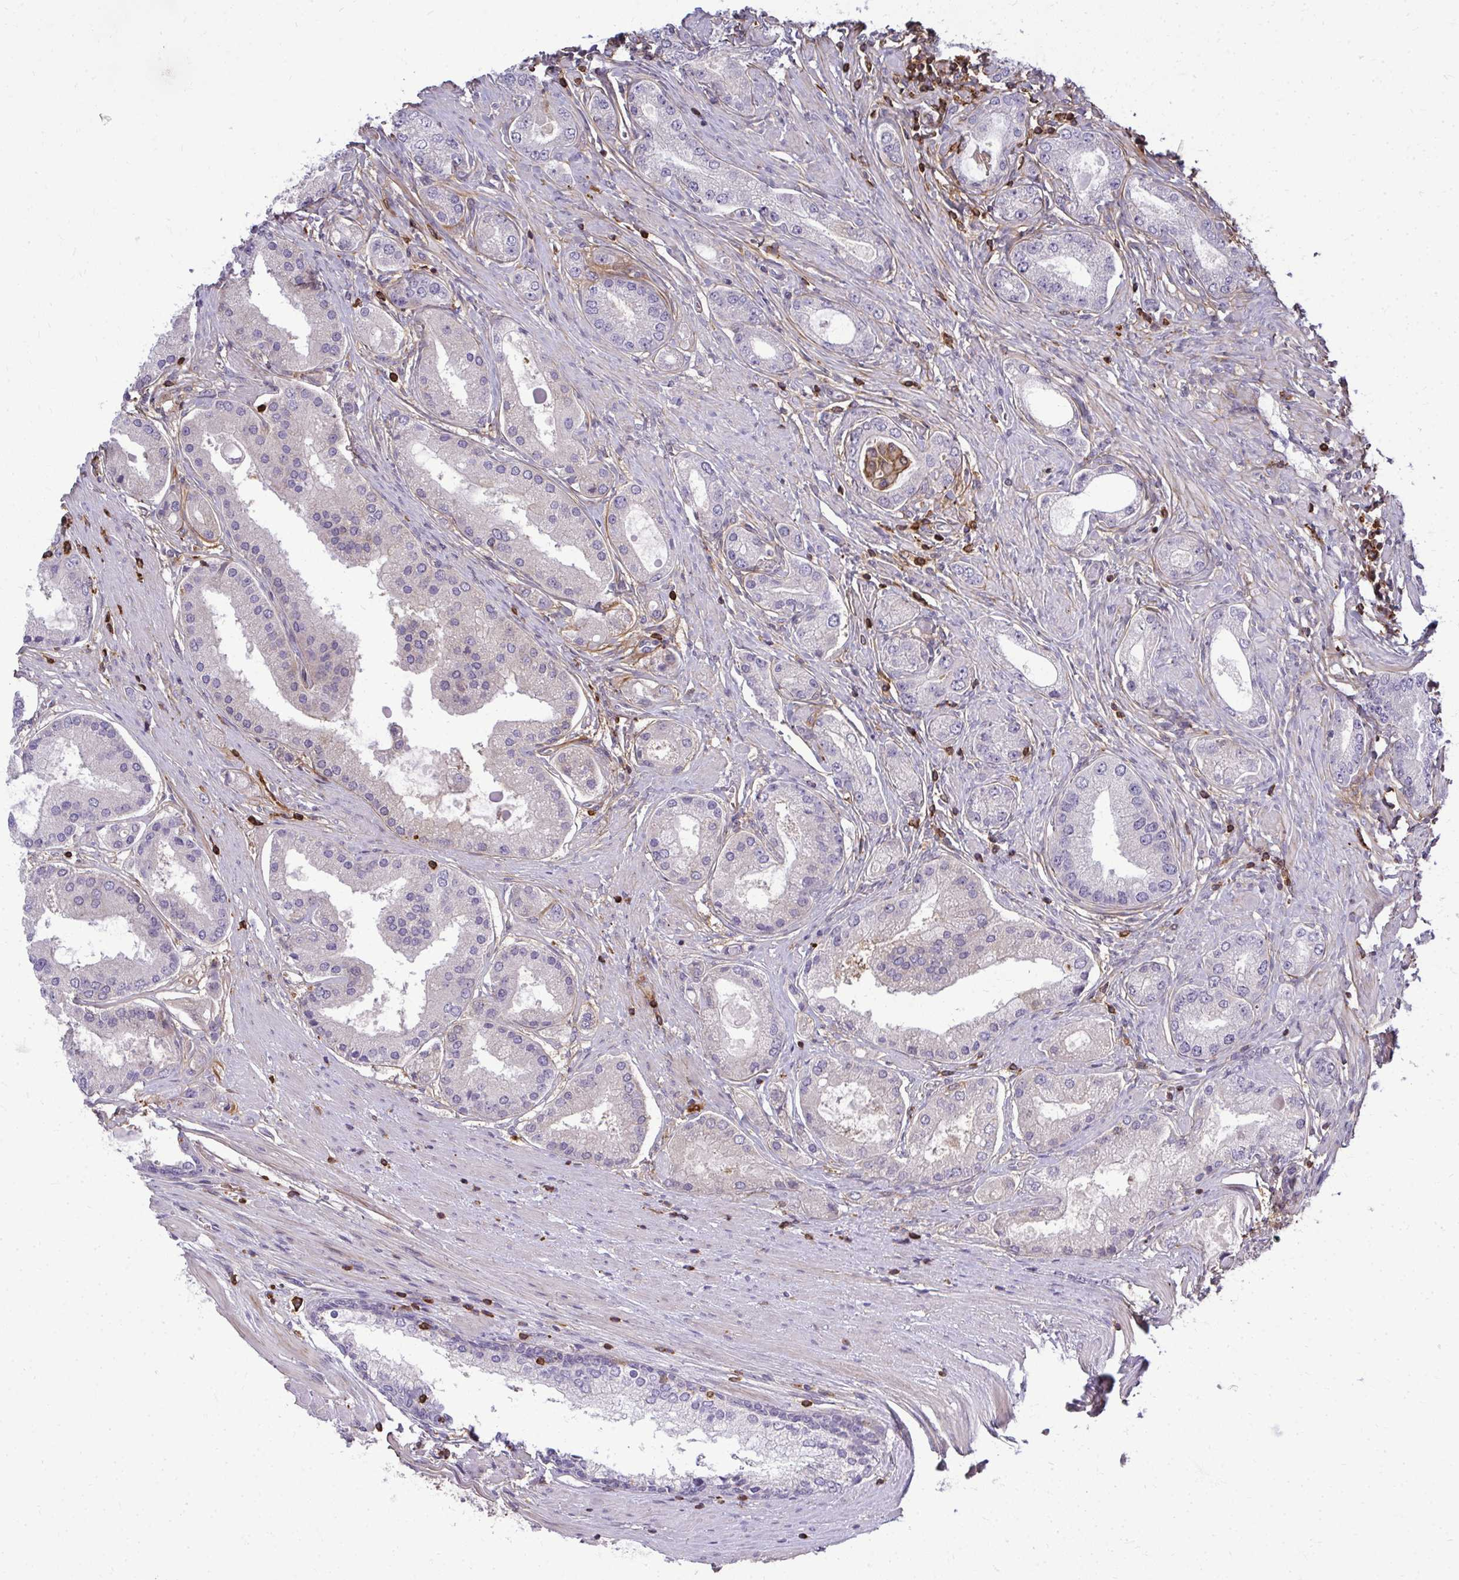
{"staining": {"intensity": "negative", "quantity": "none", "location": "none"}, "tissue": "prostate cancer", "cell_type": "Tumor cells", "image_type": "cancer", "snomed": [{"axis": "morphology", "description": "Adenocarcinoma, High grade"}, {"axis": "topography", "description": "Prostate"}], "caption": "DAB immunohistochemical staining of human prostate adenocarcinoma (high-grade) shows no significant staining in tumor cells.", "gene": "AP5M1", "patient": {"sex": "male", "age": 67}}